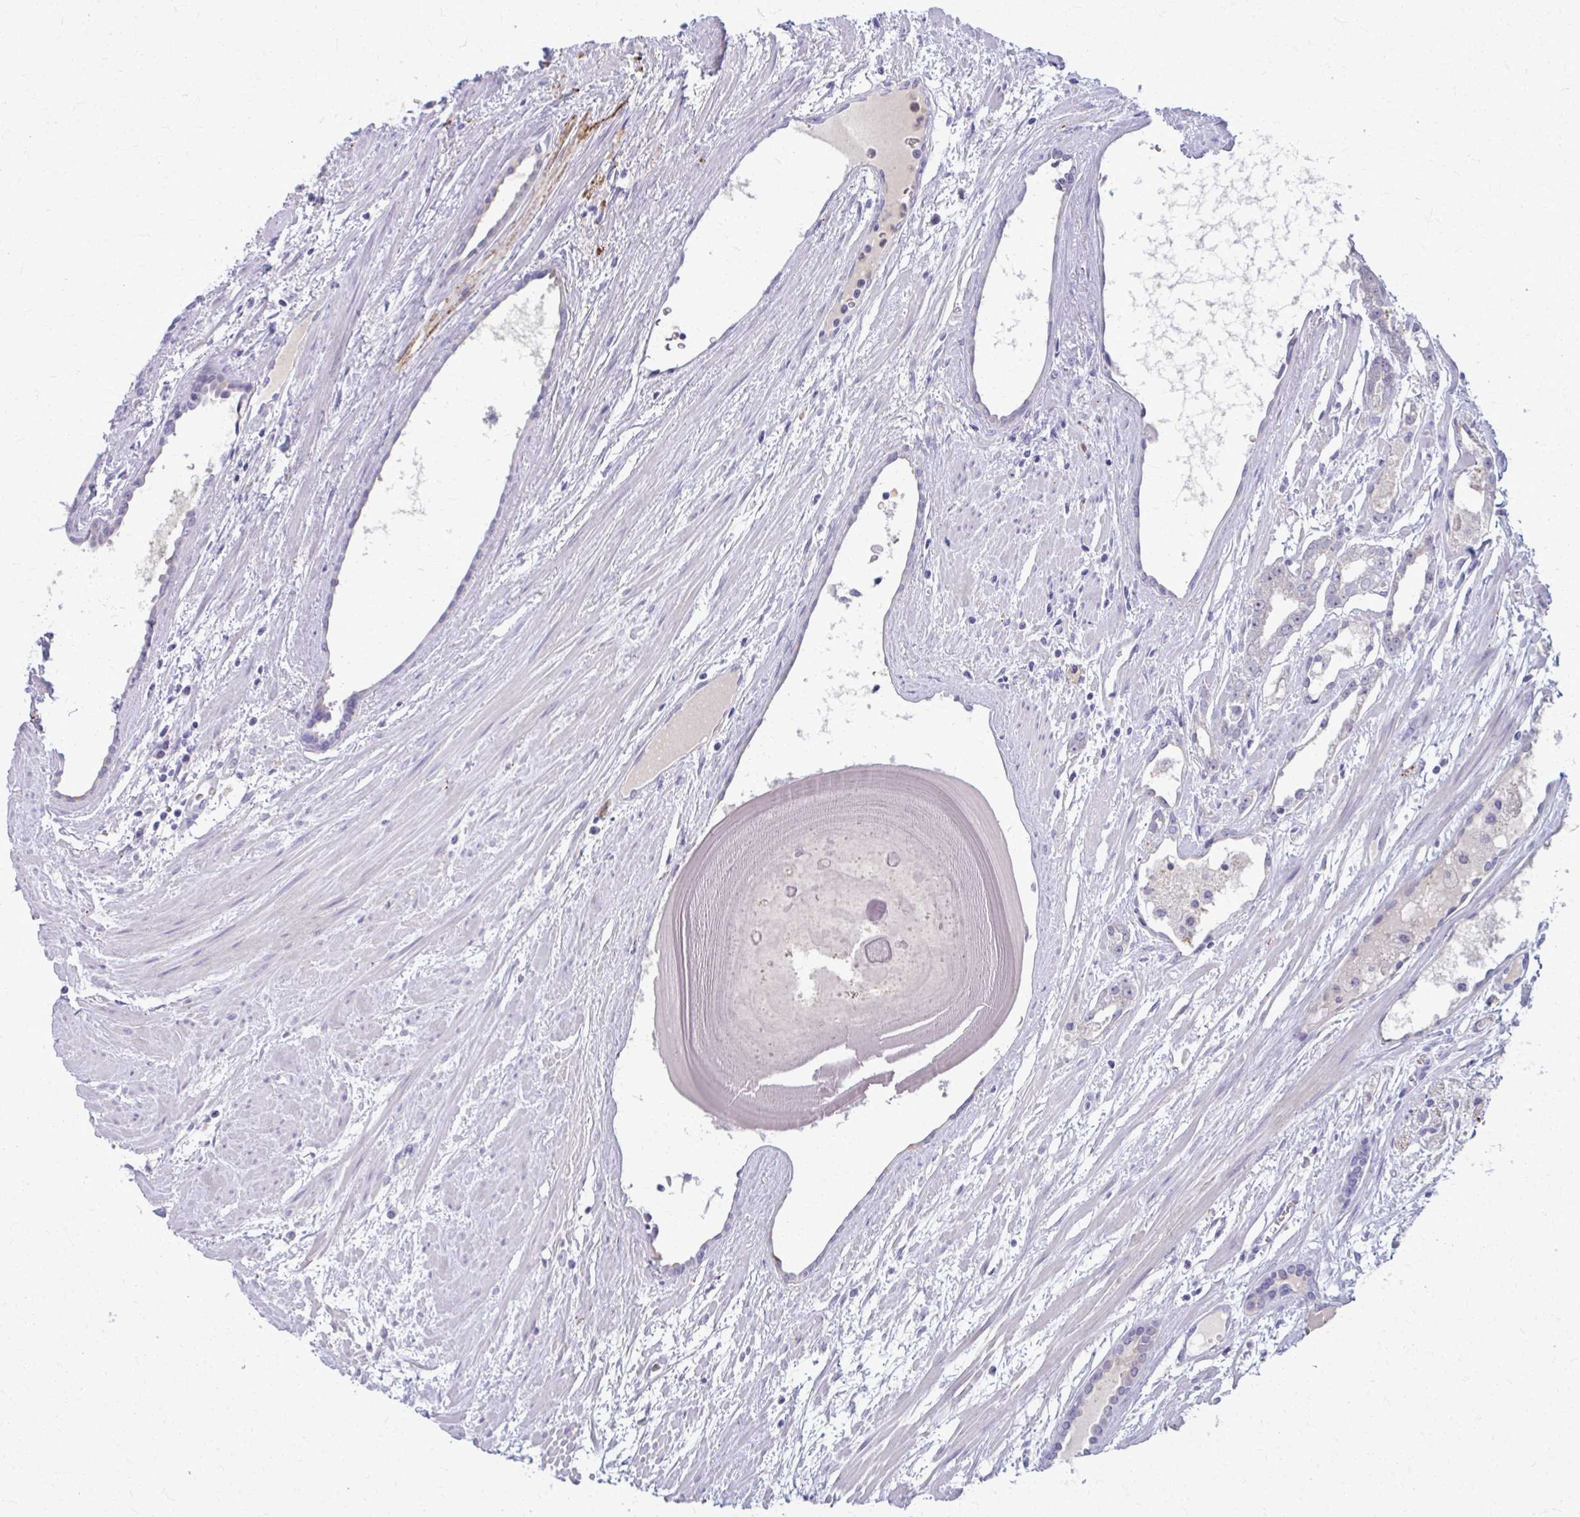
{"staining": {"intensity": "weak", "quantity": "<25%", "location": "cytoplasmic/membranous"}, "tissue": "prostate cancer", "cell_type": "Tumor cells", "image_type": "cancer", "snomed": [{"axis": "morphology", "description": "Adenocarcinoma, High grade"}, {"axis": "topography", "description": "Prostate"}], "caption": "Tumor cells are negative for brown protein staining in prostate cancer.", "gene": "OR4M1", "patient": {"sex": "male", "age": 68}}